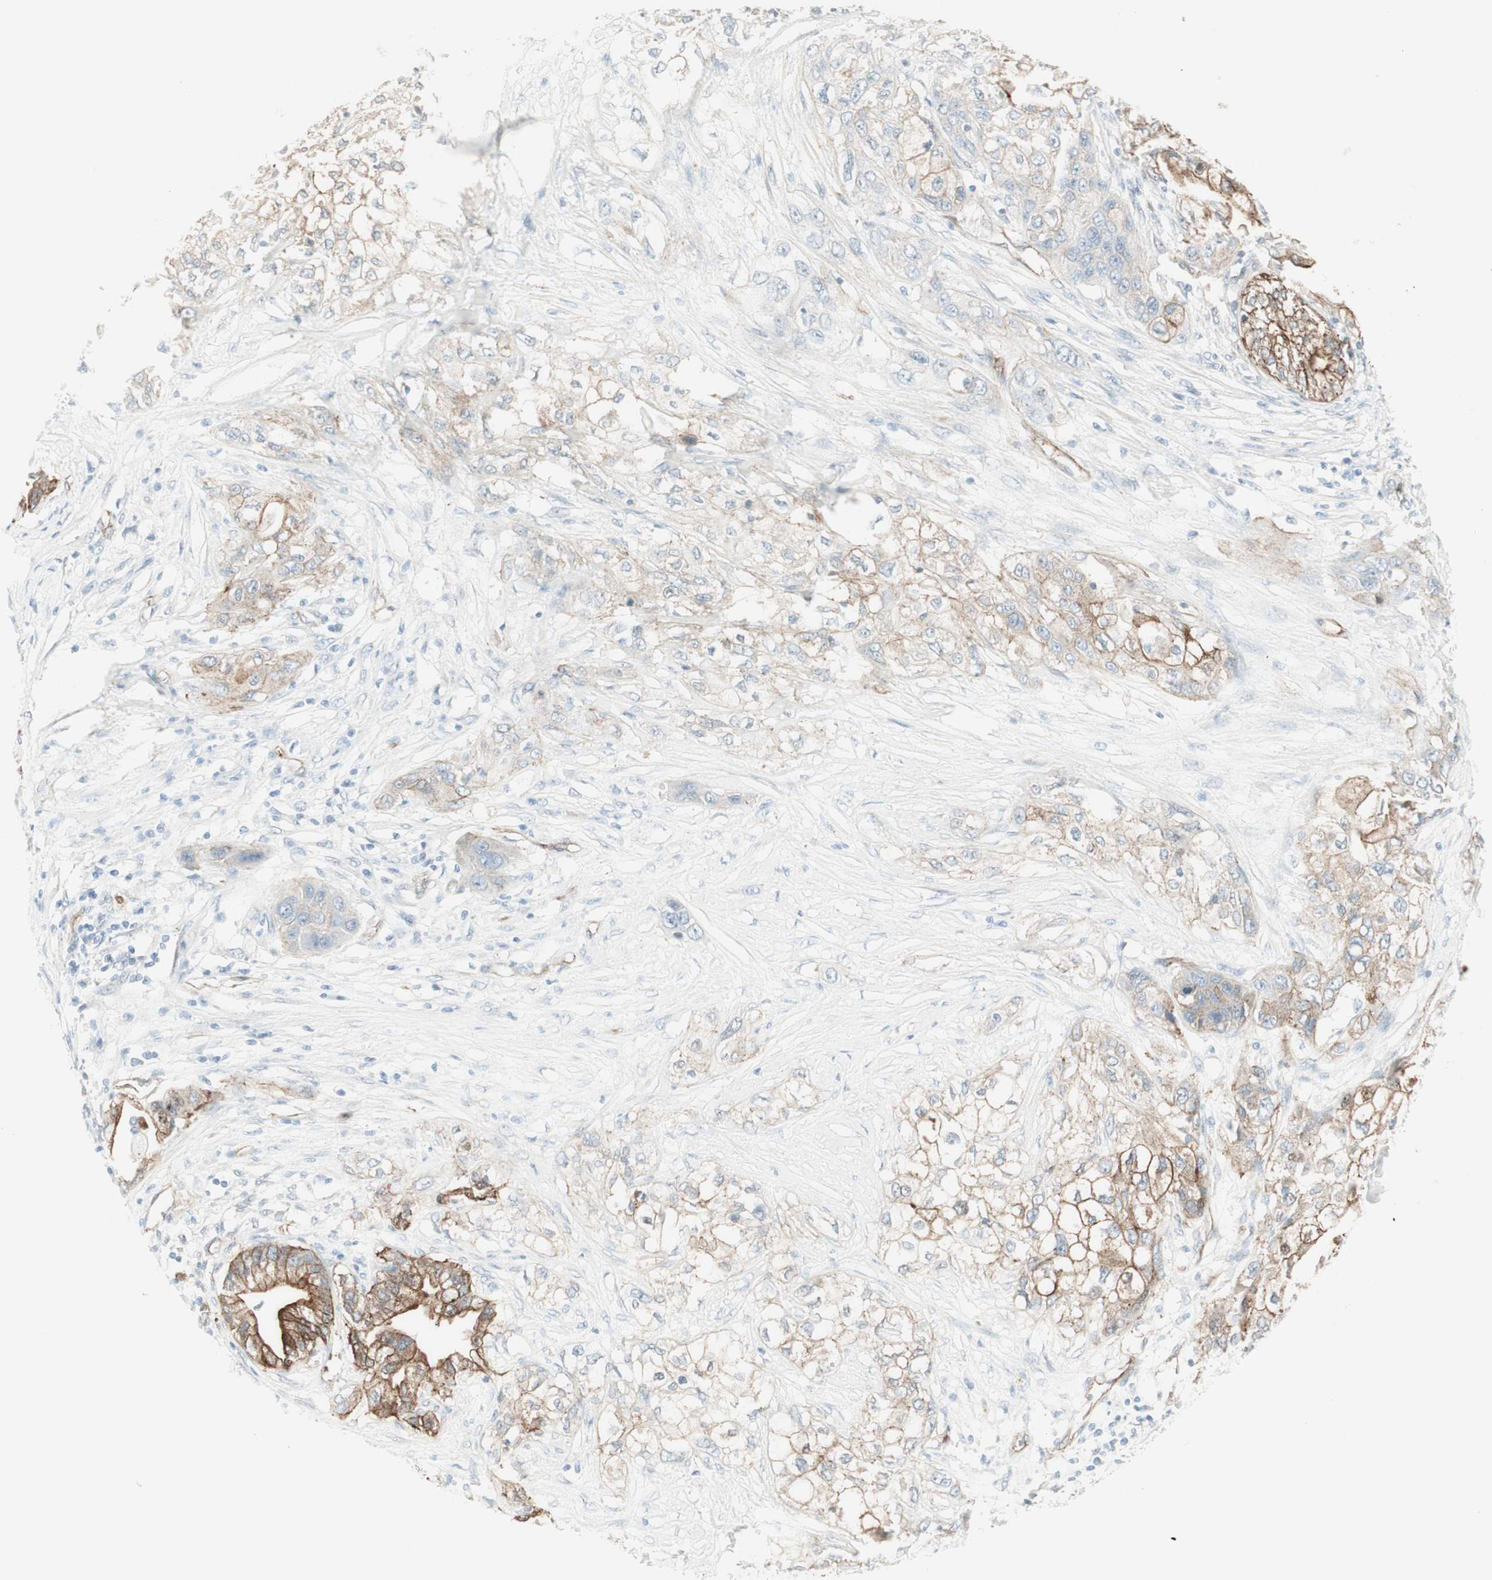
{"staining": {"intensity": "moderate", "quantity": "<25%", "location": "cytoplasmic/membranous"}, "tissue": "pancreatic cancer", "cell_type": "Tumor cells", "image_type": "cancer", "snomed": [{"axis": "morphology", "description": "Adenocarcinoma, NOS"}, {"axis": "topography", "description": "Pancreas"}], "caption": "Protein staining of adenocarcinoma (pancreatic) tissue exhibits moderate cytoplasmic/membranous positivity in about <25% of tumor cells. (DAB = brown stain, brightfield microscopy at high magnification).", "gene": "MYO6", "patient": {"sex": "female", "age": 70}}